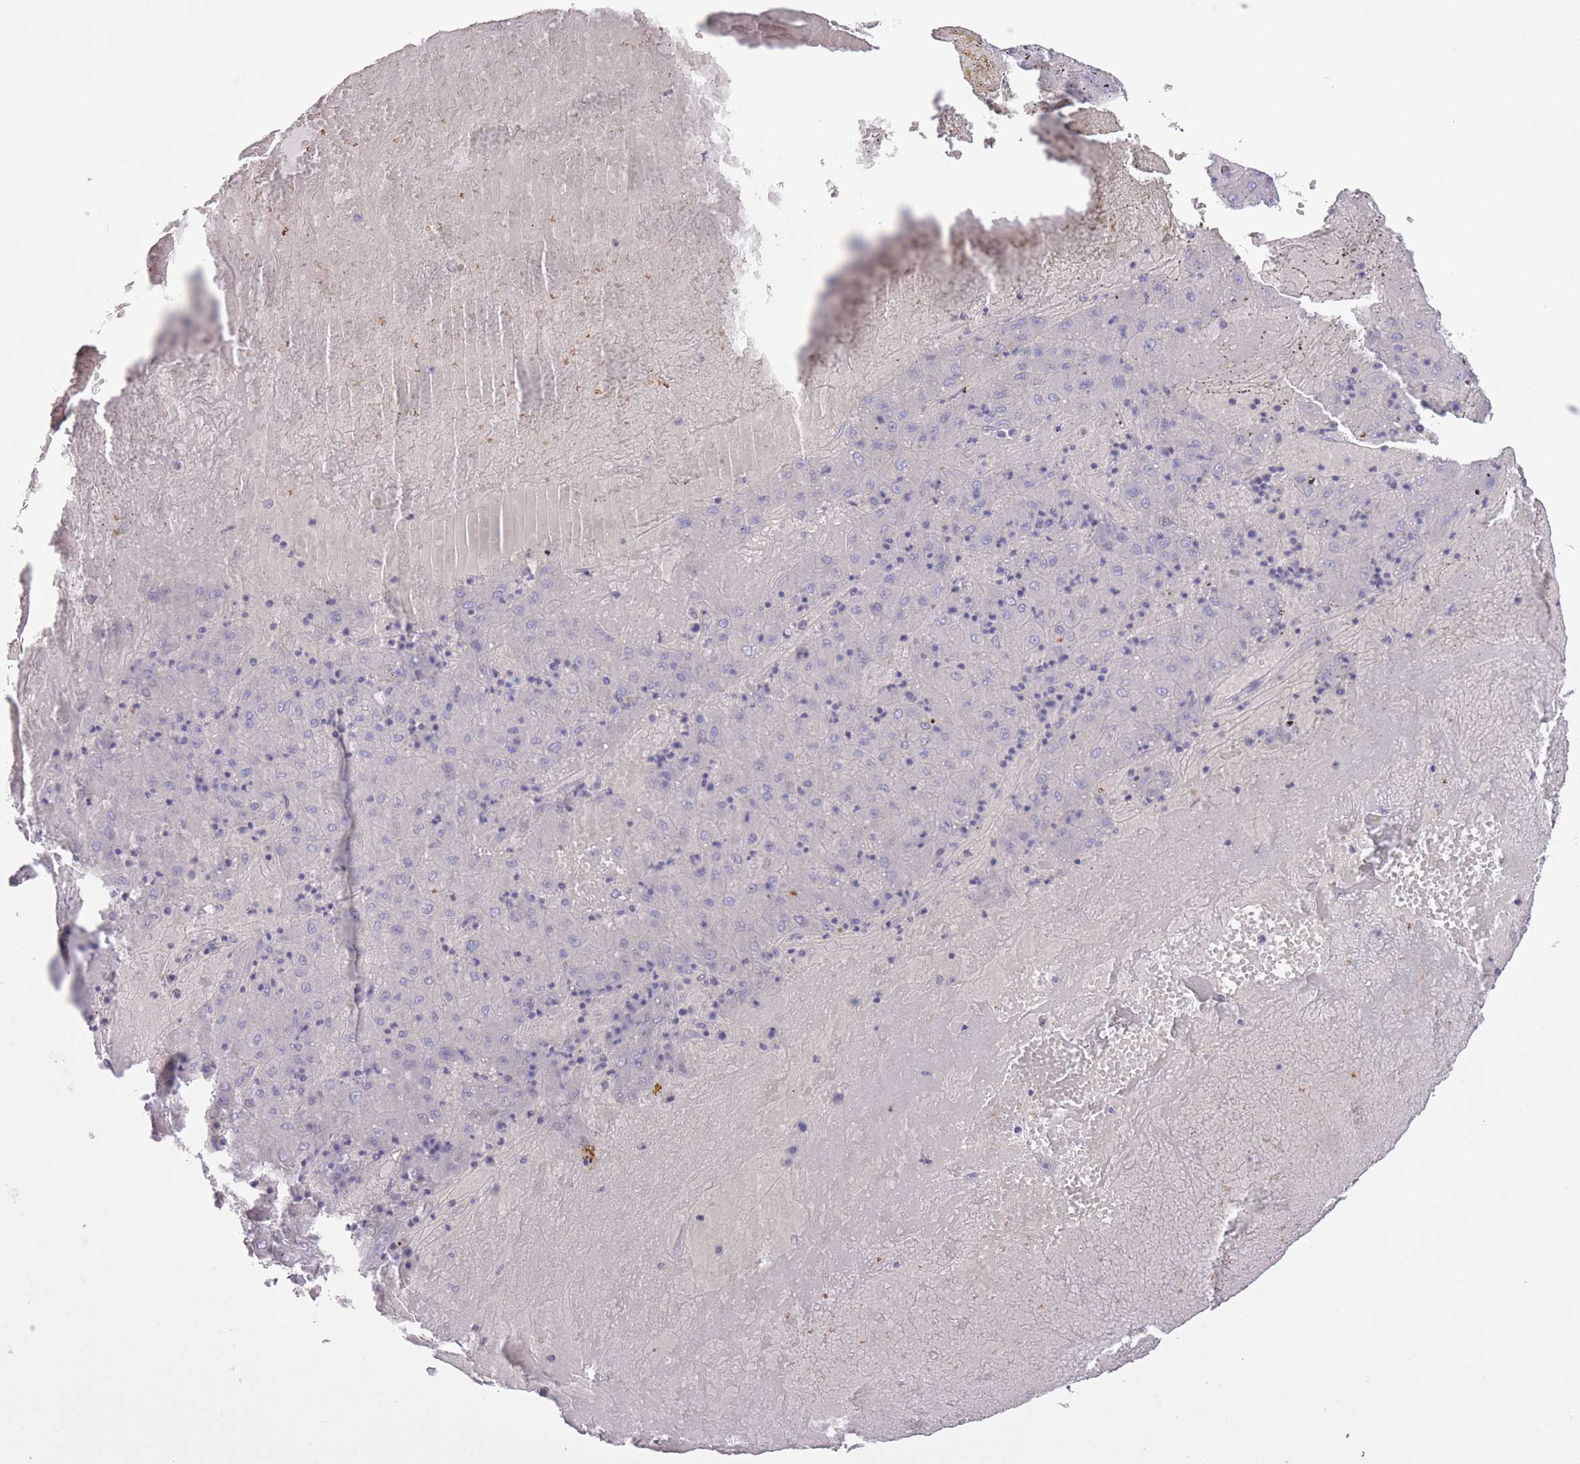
{"staining": {"intensity": "negative", "quantity": "none", "location": "none"}, "tissue": "liver cancer", "cell_type": "Tumor cells", "image_type": "cancer", "snomed": [{"axis": "morphology", "description": "Carcinoma, Hepatocellular, NOS"}, {"axis": "topography", "description": "Liver"}], "caption": "Tumor cells show no significant staining in liver cancer (hepatocellular carcinoma). (IHC, brightfield microscopy, high magnification).", "gene": "AP3S2", "patient": {"sex": "male", "age": 72}}